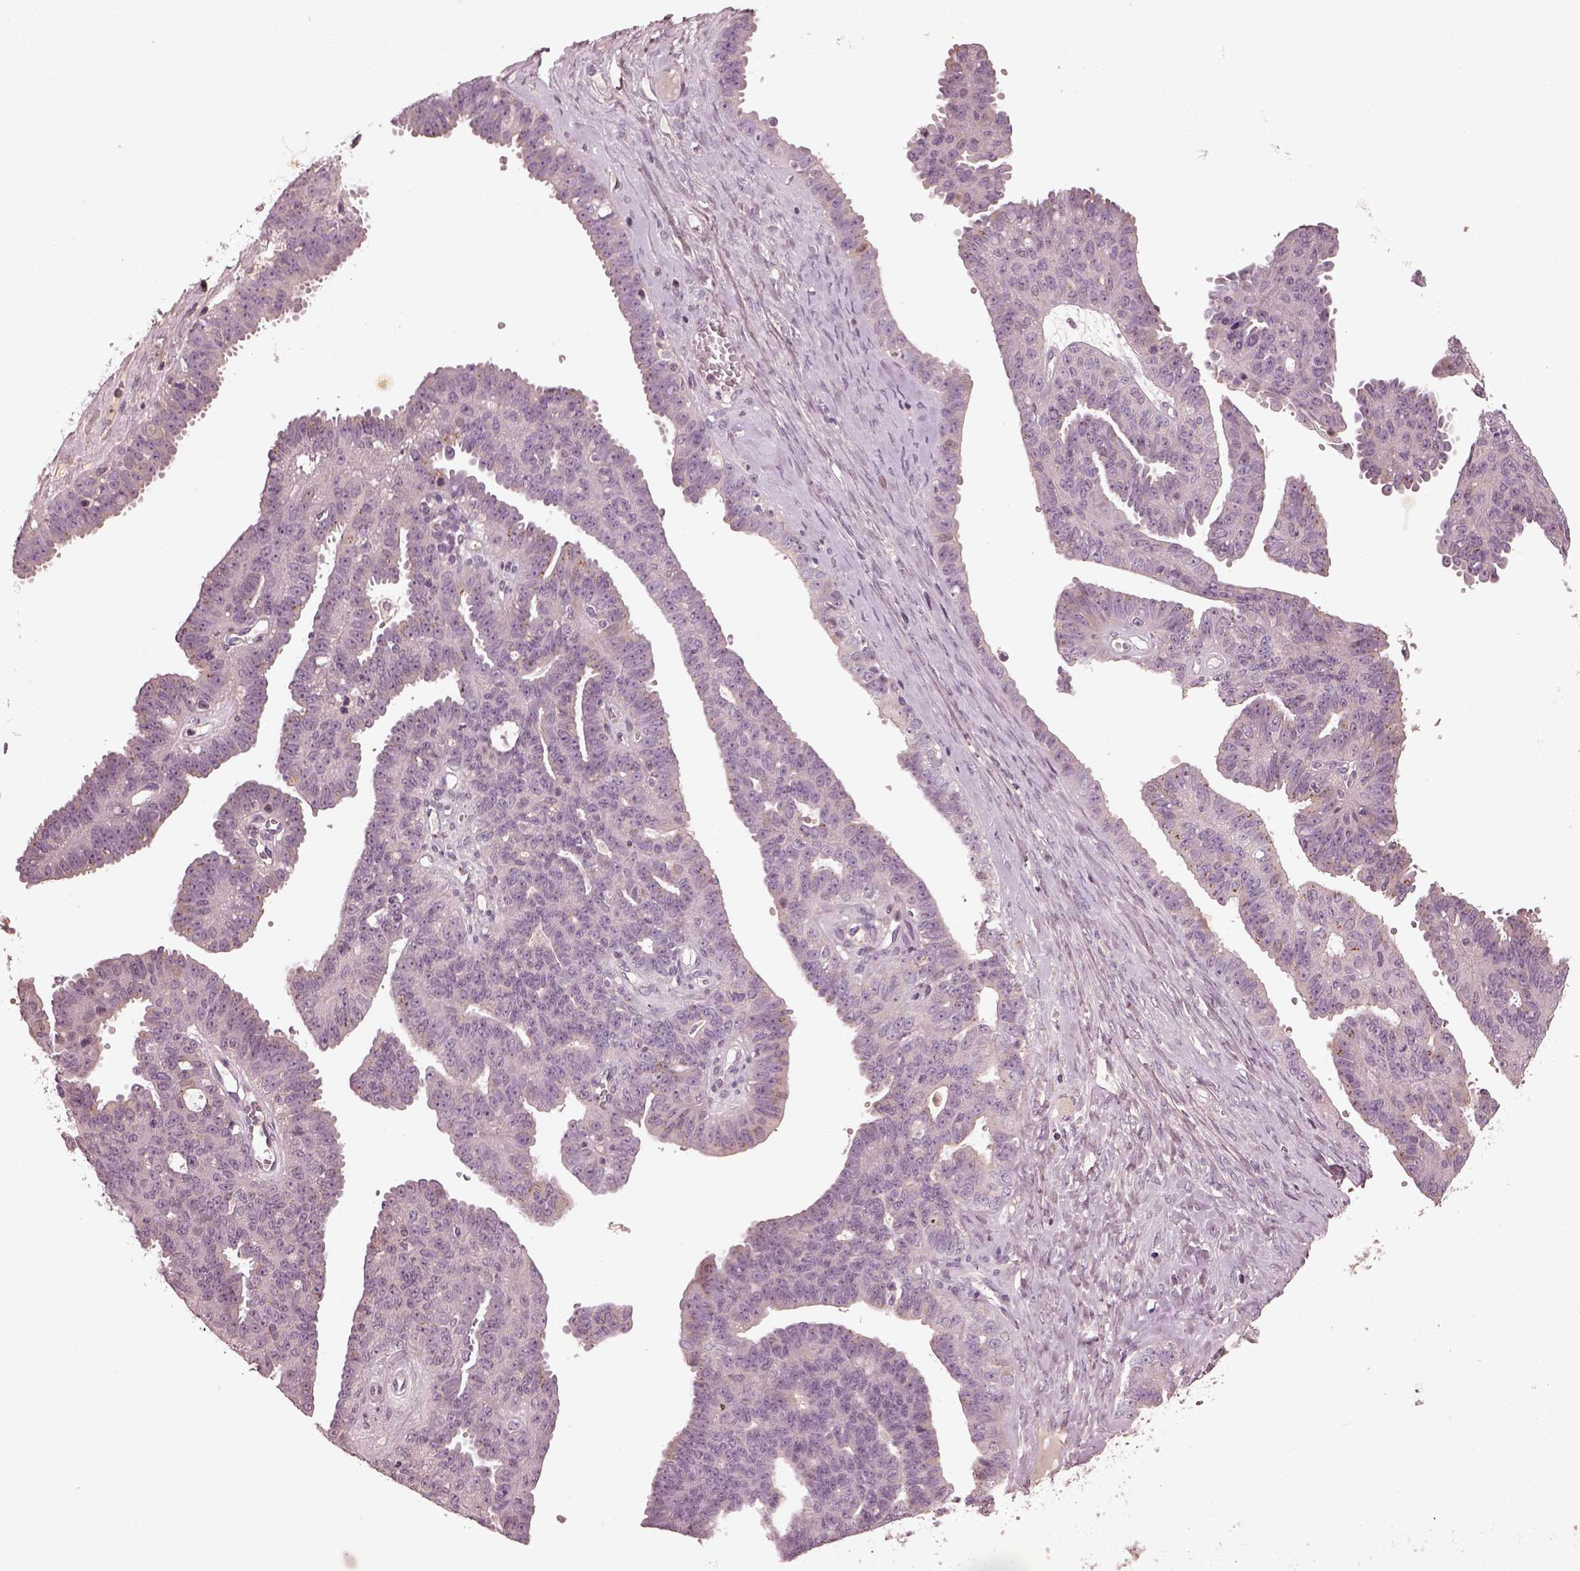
{"staining": {"intensity": "weak", "quantity": "<25%", "location": "cytoplasmic/membranous"}, "tissue": "ovarian cancer", "cell_type": "Tumor cells", "image_type": "cancer", "snomed": [{"axis": "morphology", "description": "Cystadenocarcinoma, serous, NOS"}, {"axis": "topography", "description": "Ovary"}], "caption": "Image shows no significant protein expression in tumor cells of ovarian serous cystadenocarcinoma.", "gene": "SDCBP2", "patient": {"sex": "female", "age": 71}}